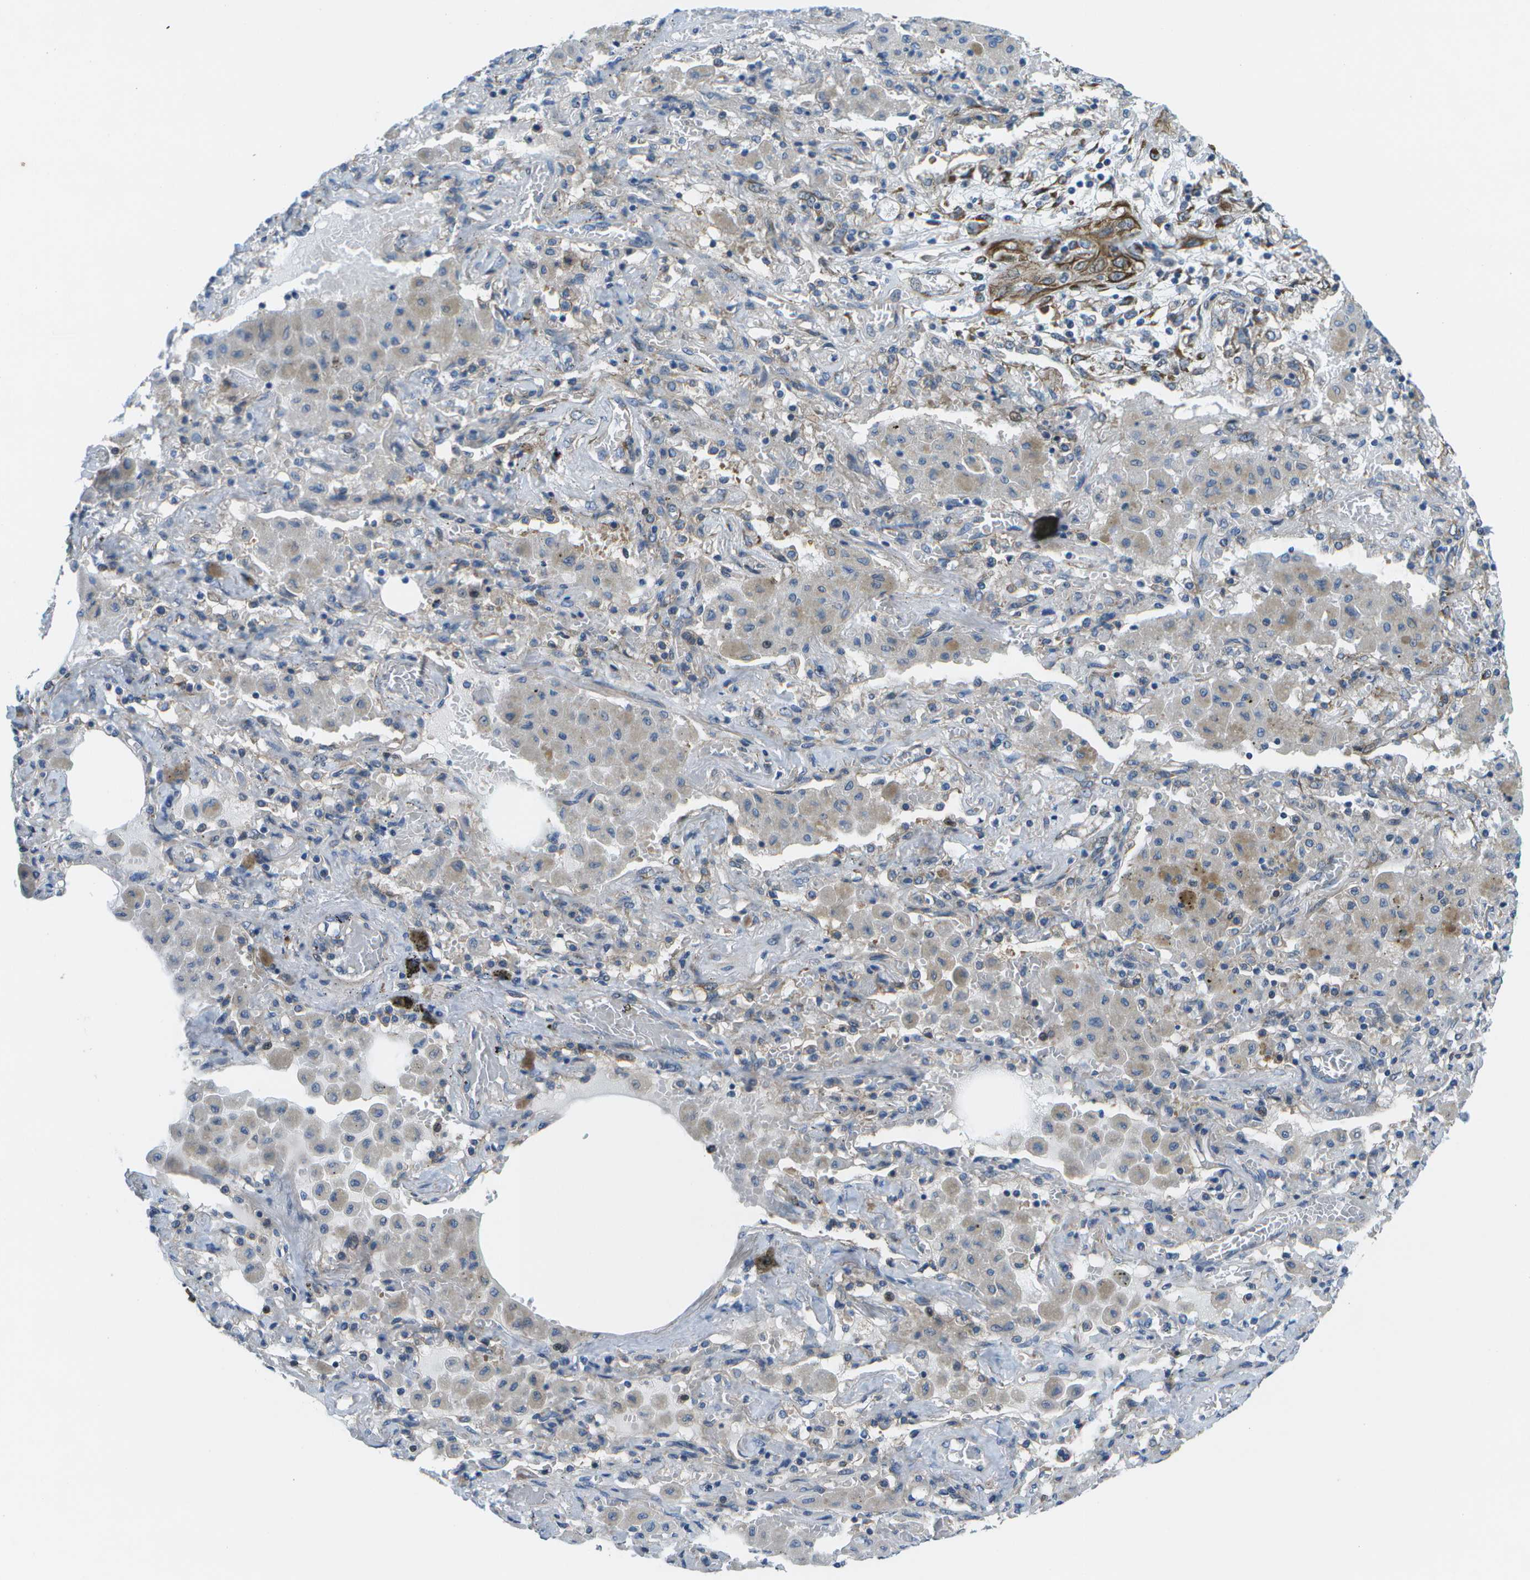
{"staining": {"intensity": "weak", "quantity": "<25%", "location": "cytoplasmic/membranous"}, "tissue": "lung cancer", "cell_type": "Tumor cells", "image_type": "cancer", "snomed": [{"axis": "morphology", "description": "Squamous cell carcinoma, NOS"}, {"axis": "topography", "description": "Lung"}], "caption": "A micrograph of human lung cancer is negative for staining in tumor cells.", "gene": "P3H1", "patient": {"sex": "female", "age": 47}}